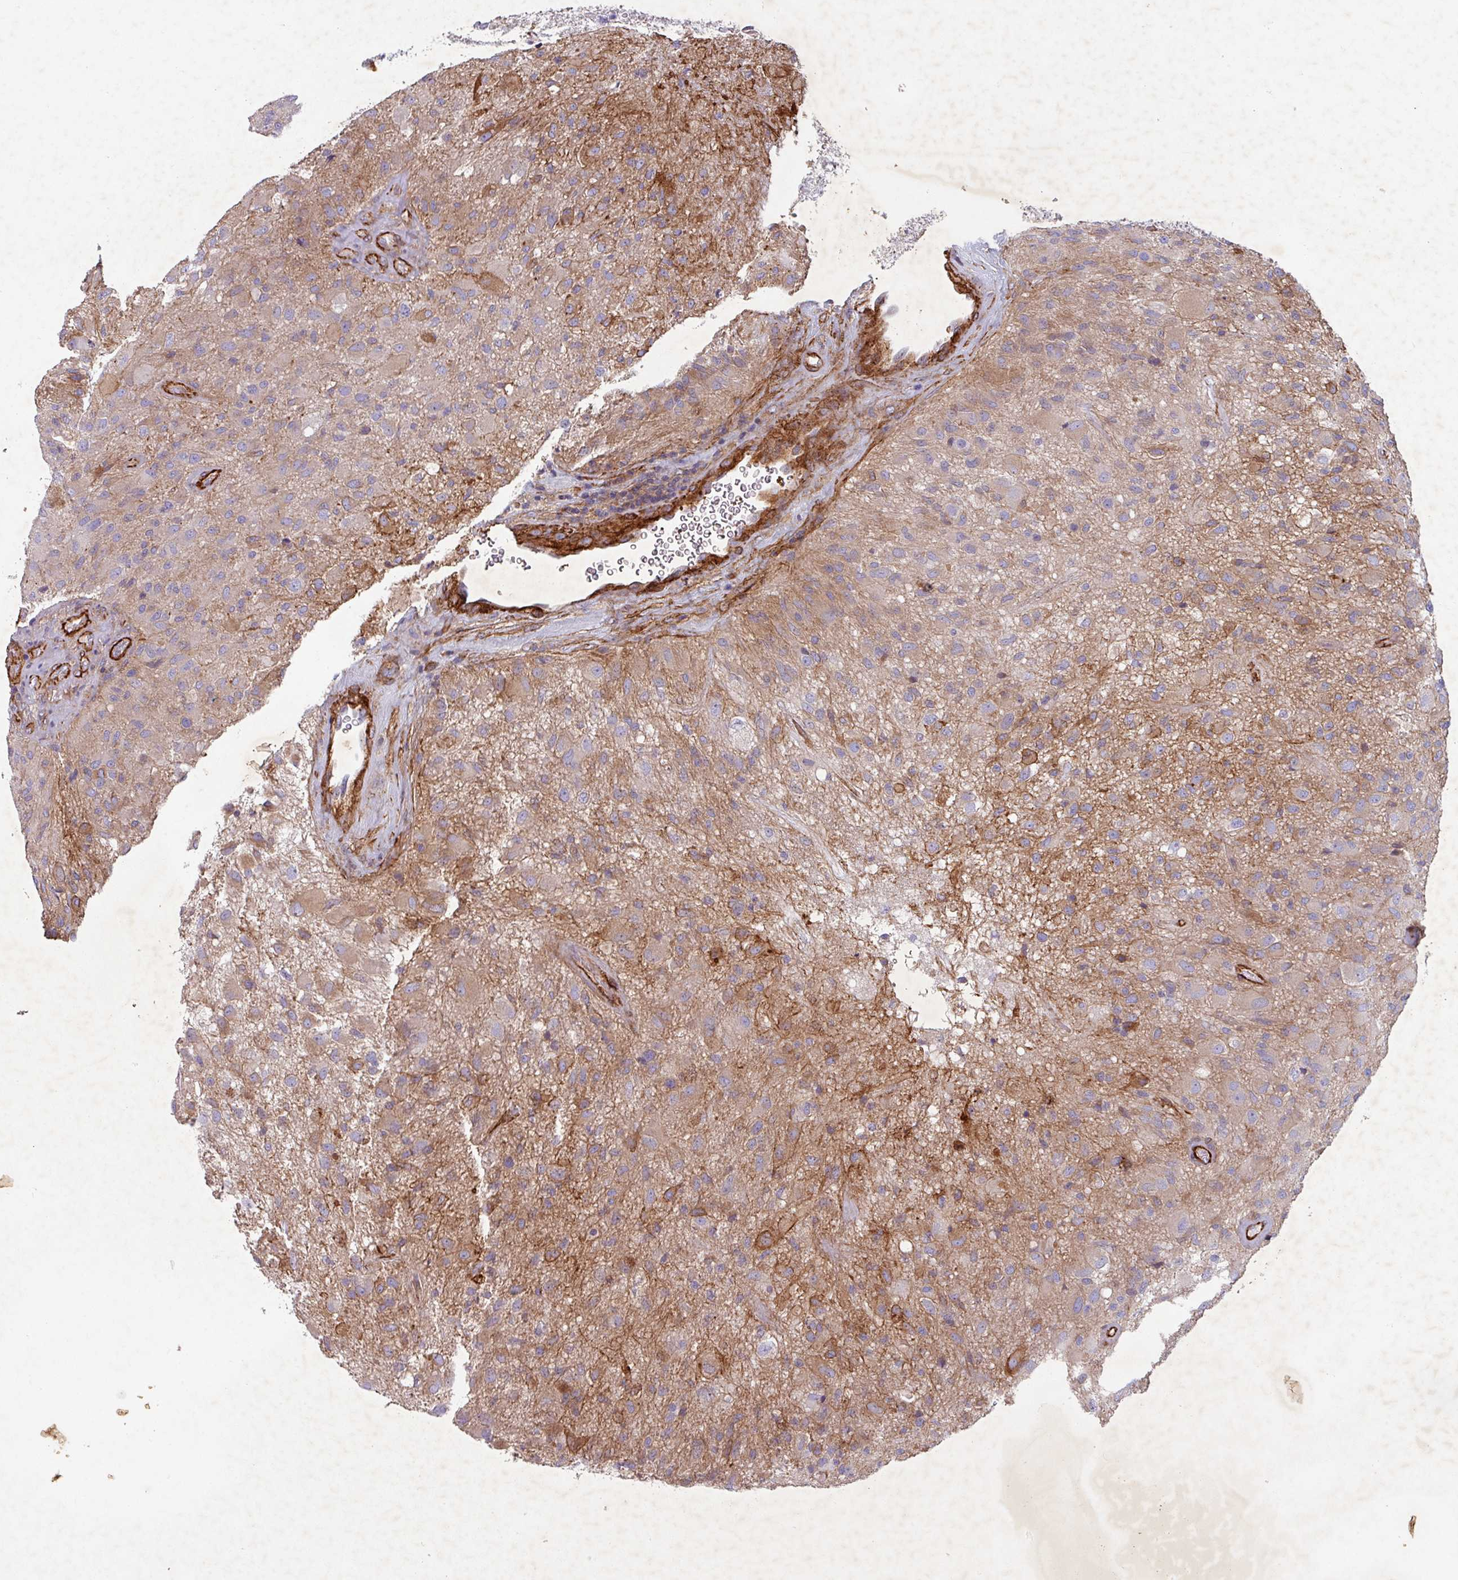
{"staining": {"intensity": "moderate", "quantity": "<25%", "location": "cytoplasmic/membranous"}, "tissue": "glioma", "cell_type": "Tumor cells", "image_type": "cancer", "snomed": [{"axis": "morphology", "description": "Glioma, malignant, High grade"}, {"axis": "topography", "description": "Brain"}], "caption": "A histopathology image of high-grade glioma (malignant) stained for a protein demonstrates moderate cytoplasmic/membranous brown staining in tumor cells.", "gene": "ATP2C2", "patient": {"sex": "female", "age": 67}}